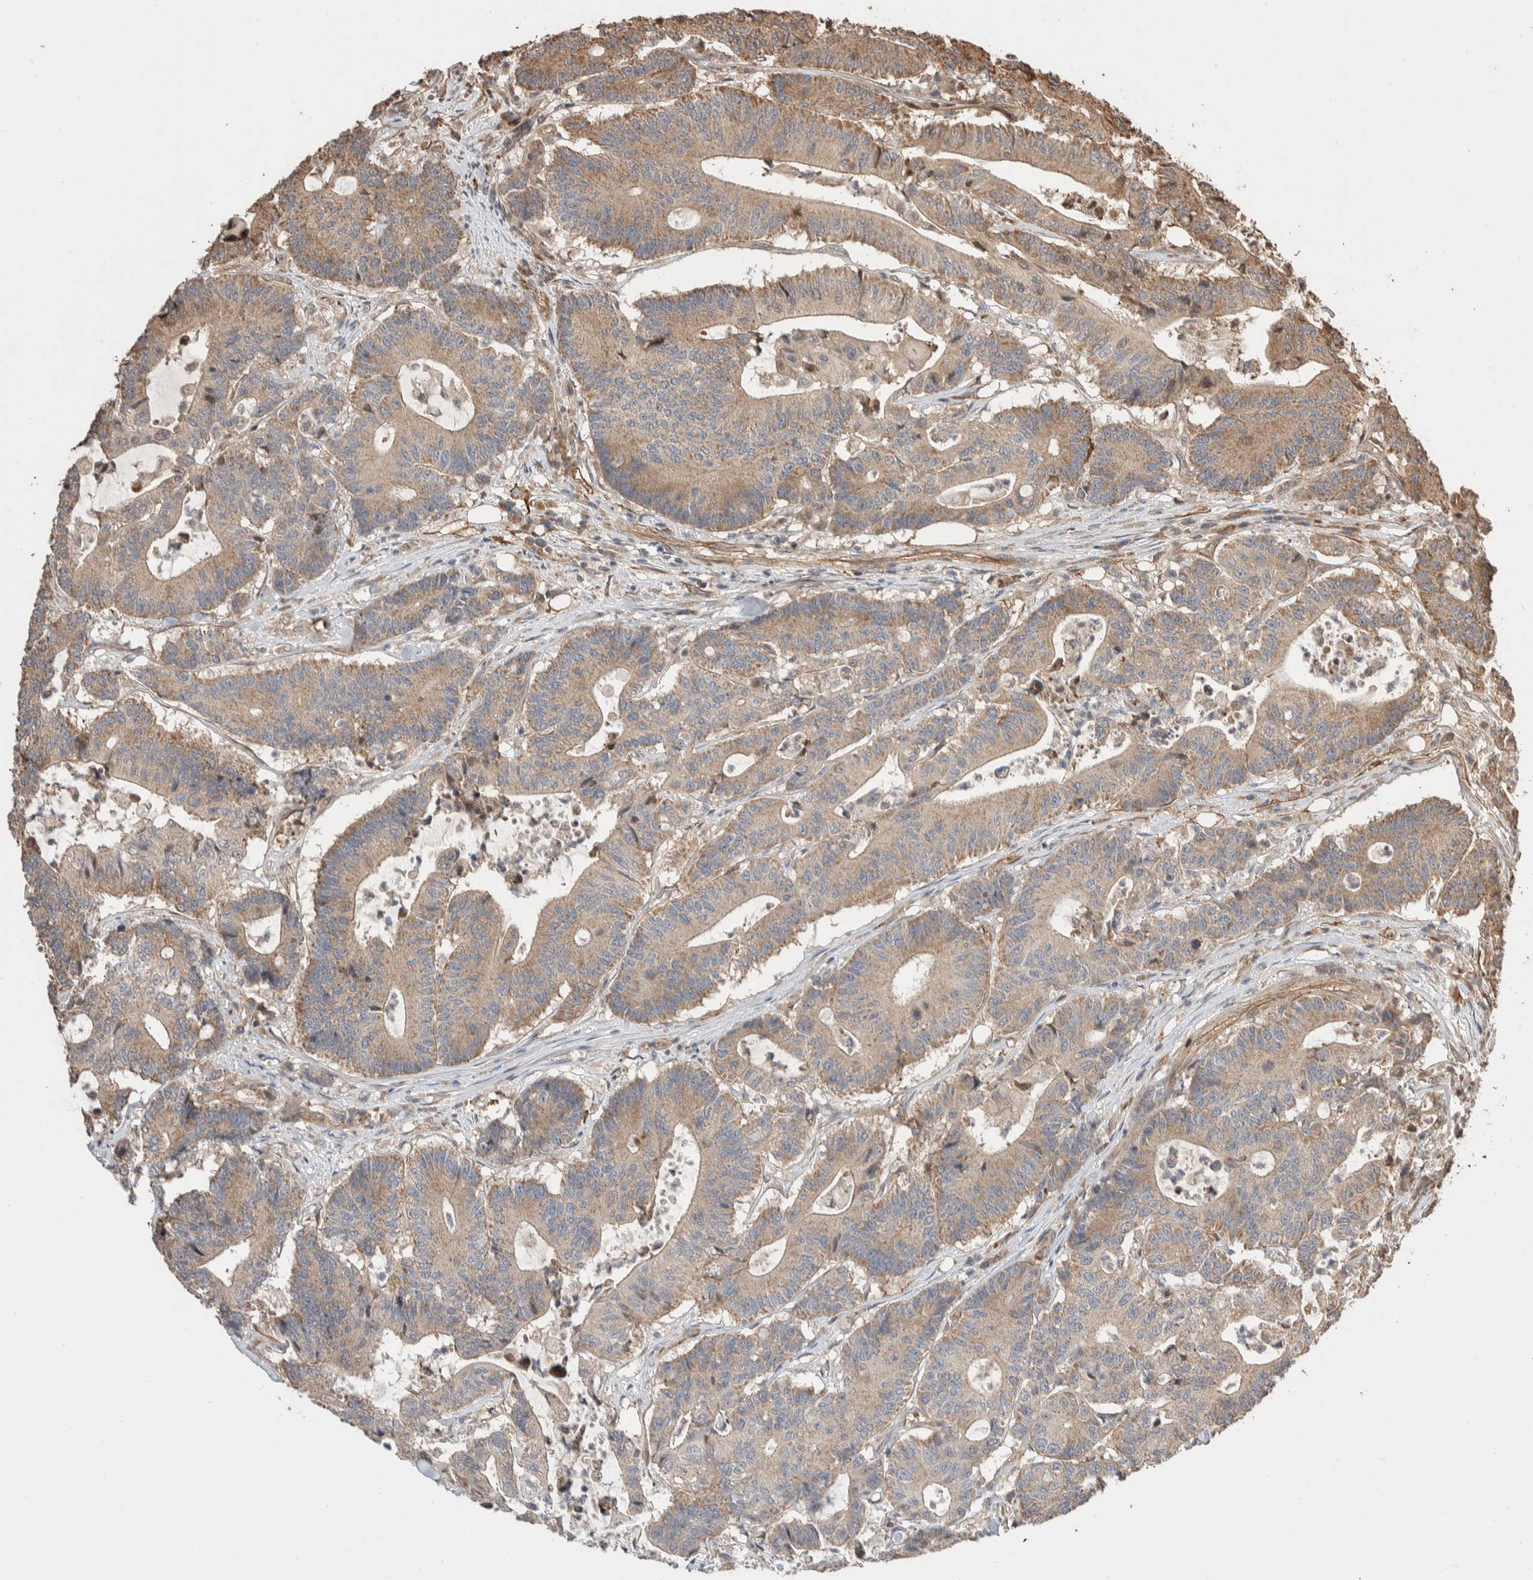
{"staining": {"intensity": "moderate", "quantity": ">75%", "location": "cytoplasmic/membranous"}, "tissue": "colorectal cancer", "cell_type": "Tumor cells", "image_type": "cancer", "snomed": [{"axis": "morphology", "description": "Adenocarcinoma, NOS"}, {"axis": "topography", "description": "Colon"}], "caption": "The image demonstrates a brown stain indicating the presence of a protein in the cytoplasmic/membranous of tumor cells in adenocarcinoma (colorectal).", "gene": "ERC1", "patient": {"sex": "female", "age": 84}}